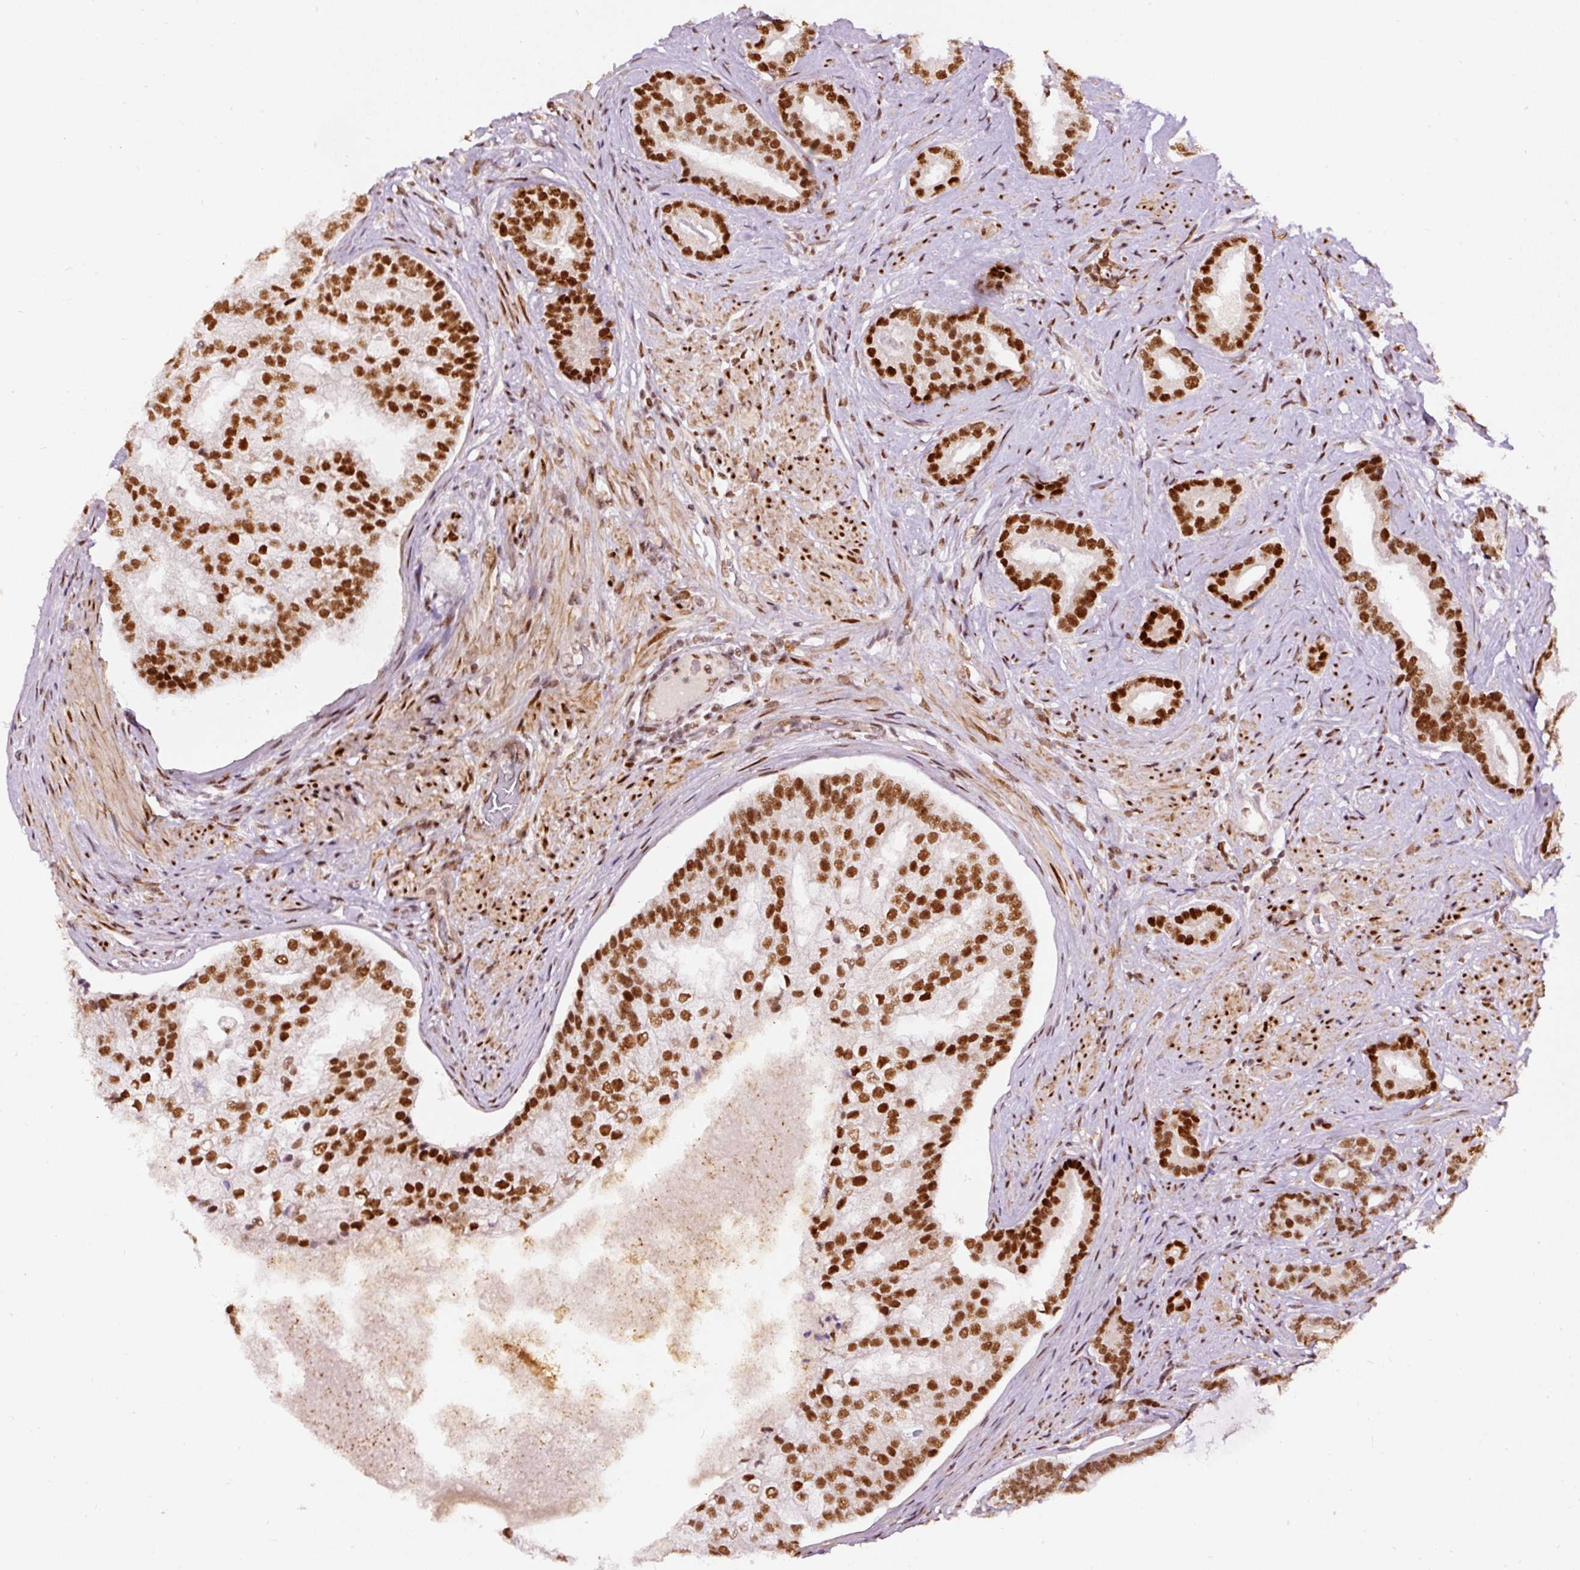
{"staining": {"intensity": "strong", "quantity": ">75%", "location": "nuclear"}, "tissue": "prostate cancer", "cell_type": "Tumor cells", "image_type": "cancer", "snomed": [{"axis": "morphology", "description": "Adenocarcinoma, High grade"}, {"axis": "topography", "description": "Prostate"}], "caption": "Tumor cells display high levels of strong nuclear expression in about >75% of cells in human prostate cancer.", "gene": "HNRNPC", "patient": {"sex": "male", "age": 55}}